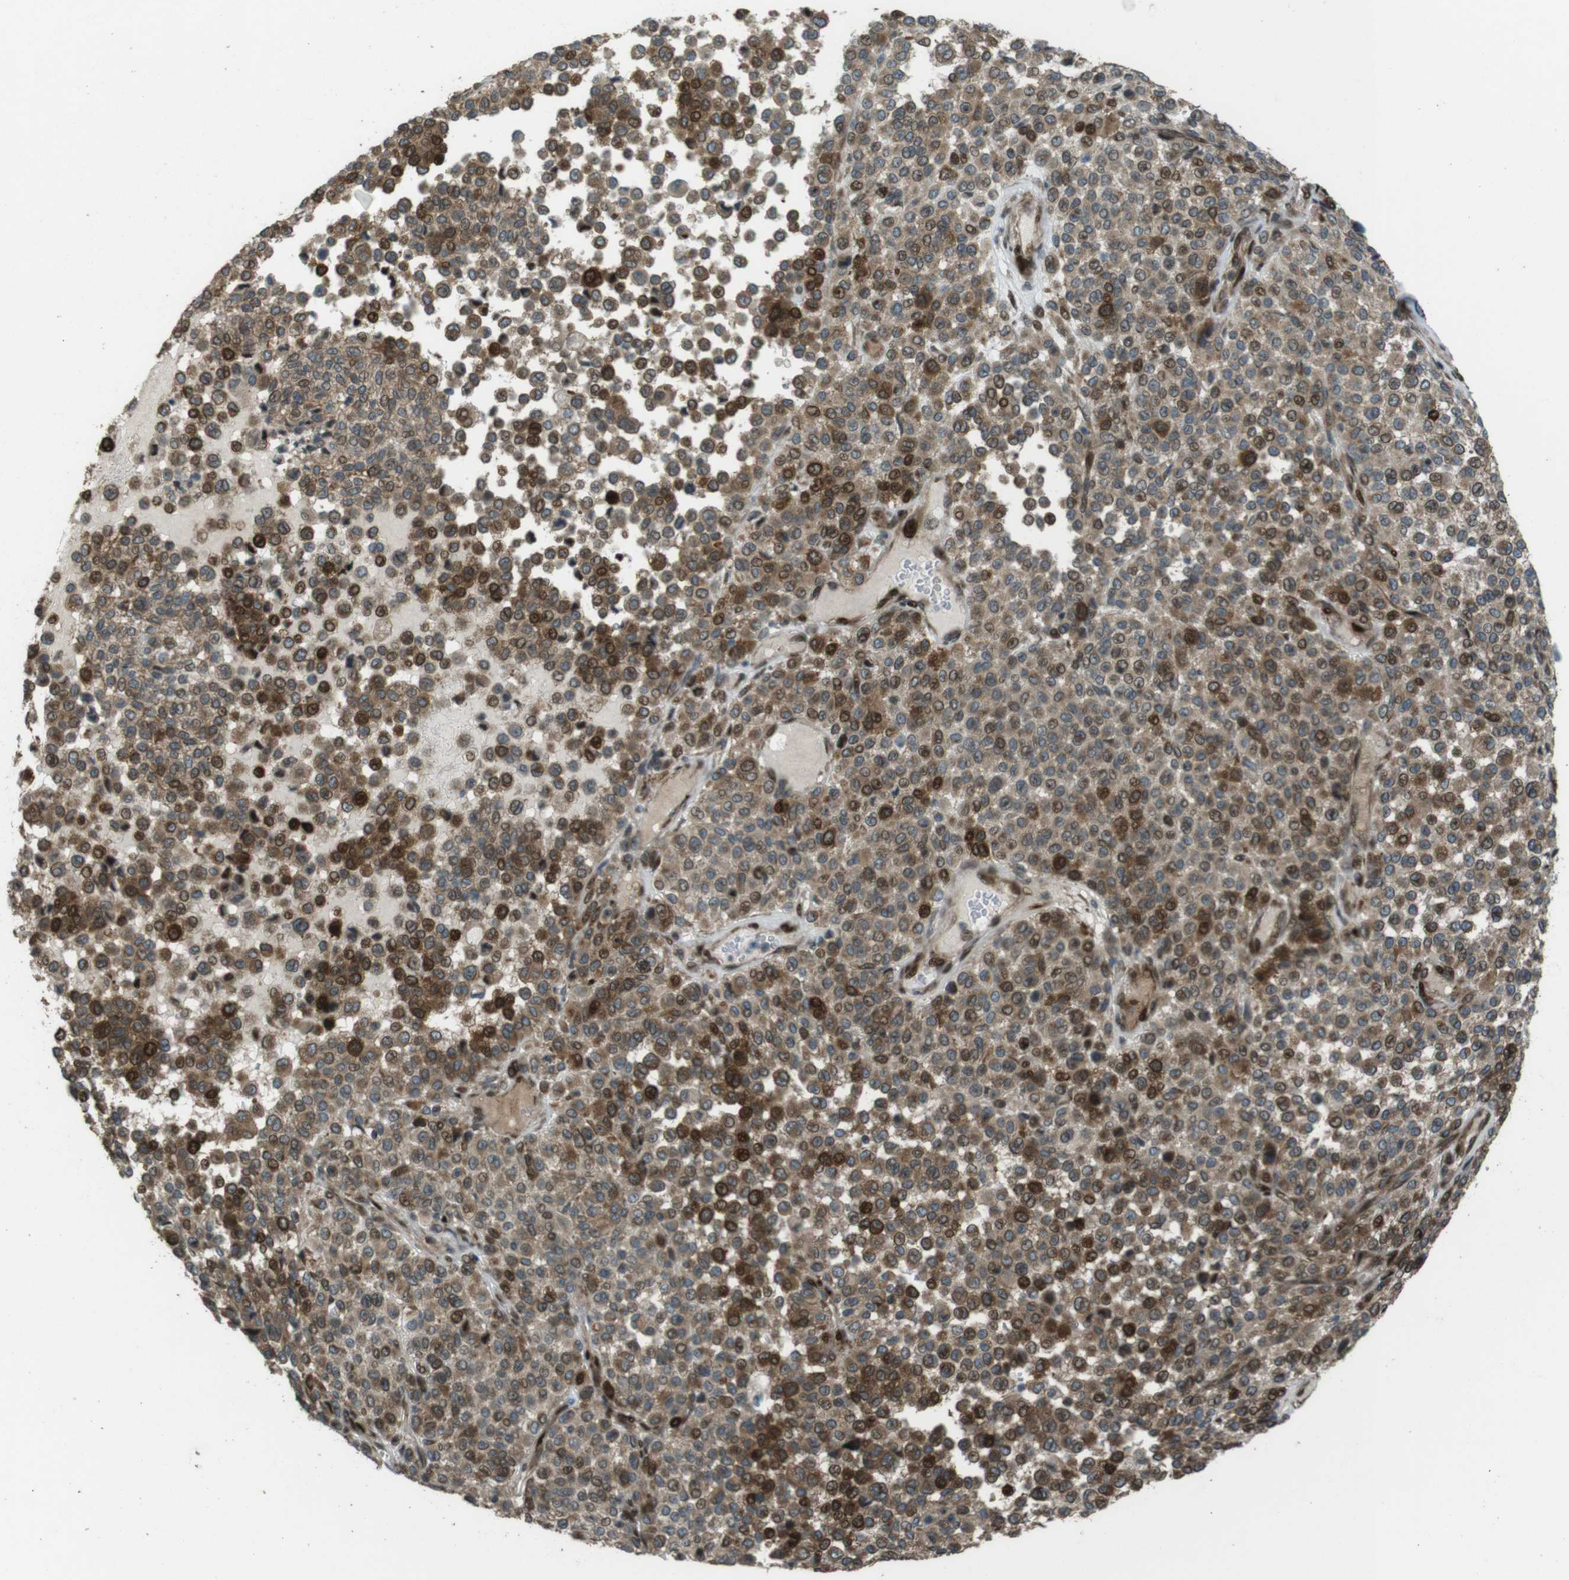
{"staining": {"intensity": "strong", "quantity": "25%-75%", "location": "cytoplasmic/membranous"}, "tissue": "melanoma", "cell_type": "Tumor cells", "image_type": "cancer", "snomed": [{"axis": "morphology", "description": "Malignant melanoma, Metastatic site"}, {"axis": "topography", "description": "Pancreas"}], "caption": "A micrograph of human melanoma stained for a protein demonstrates strong cytoplasmic/membranous brown staining in tumor cells.", "gene": "ZNF330", "patient": {"sex": "female", "age": 30}}